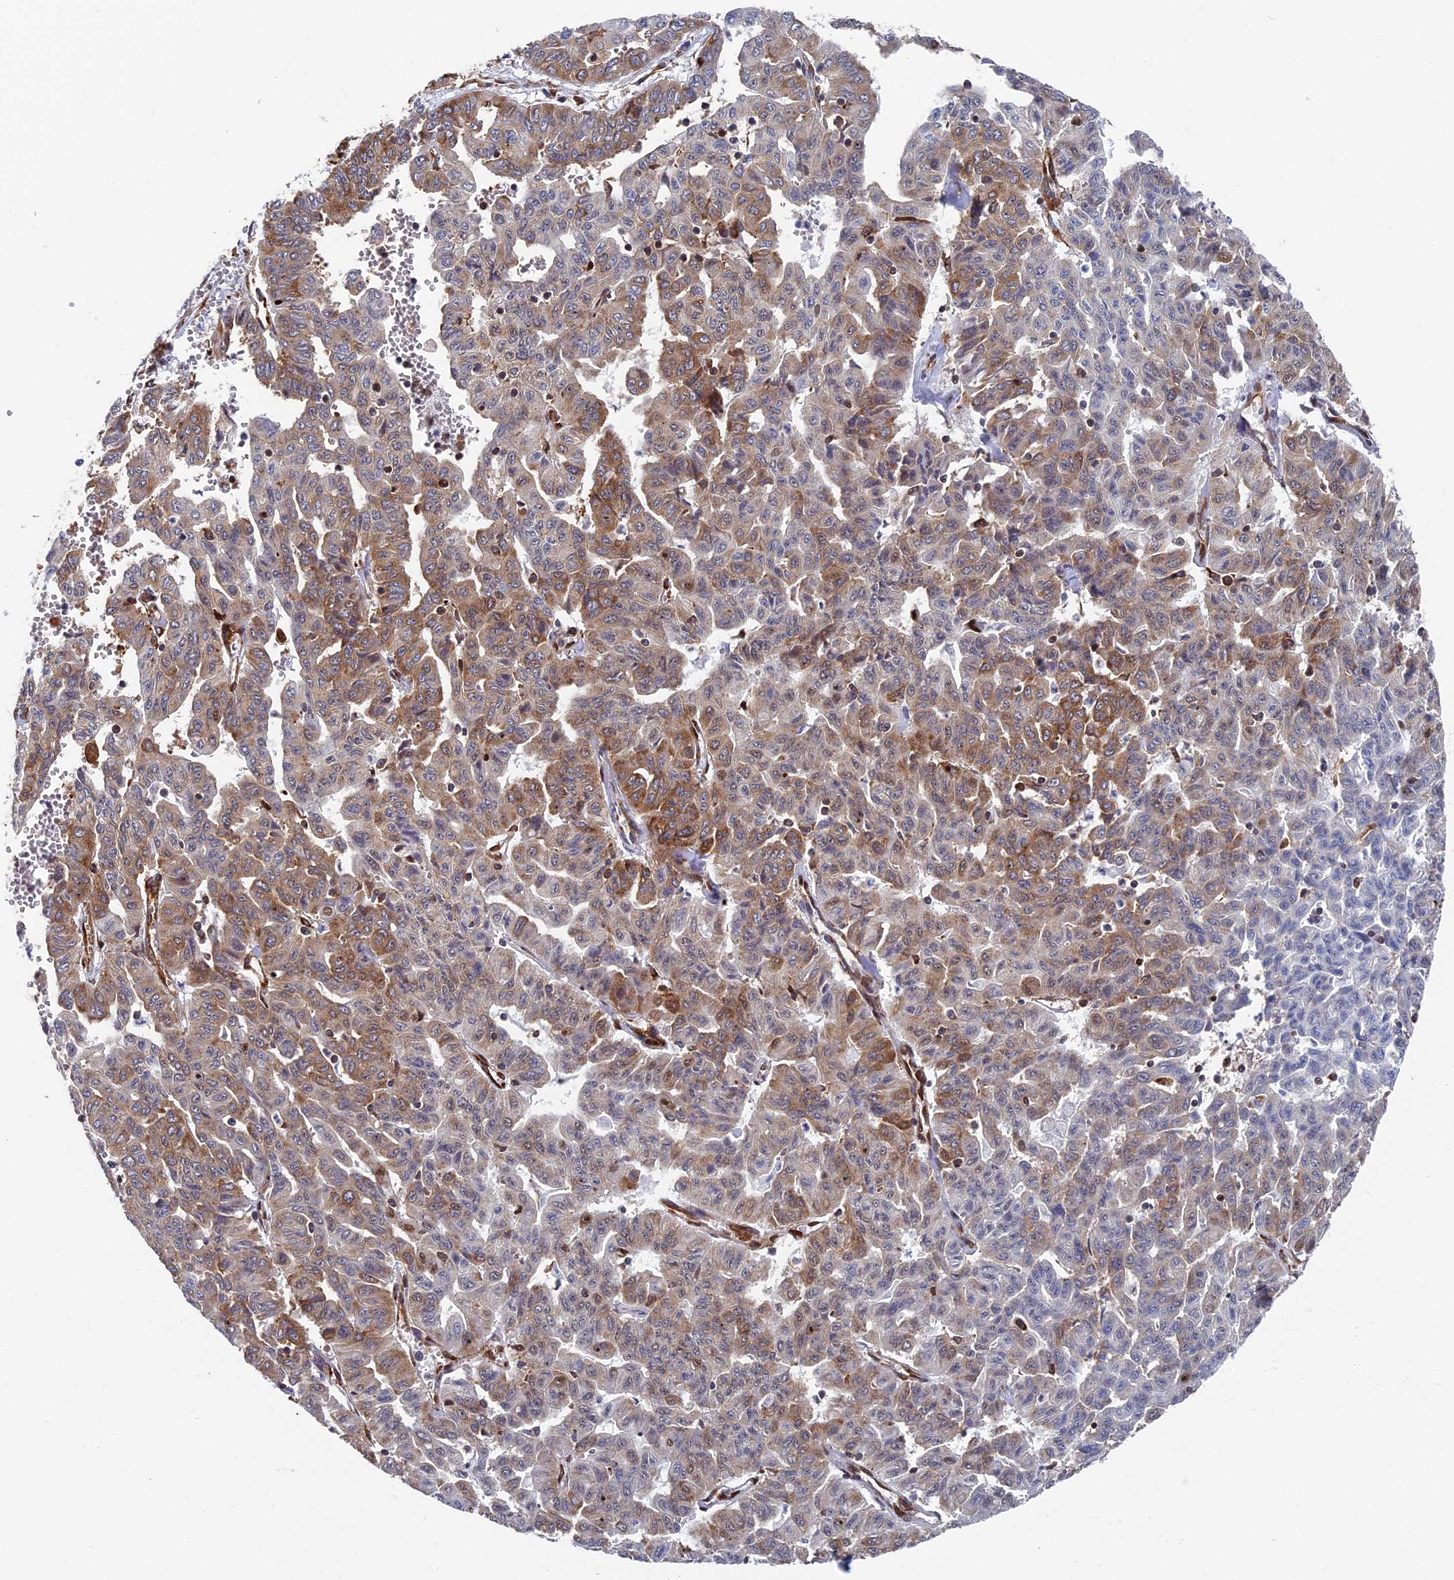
{"staining": {"intensity": "moderate", "quantity": "25%-75%", "location": "cytoplasmic/membranous,nuclear"}, "tissue": "liver cancer", "cell_type": "Tumor cells", "image_type": "cancer", "snomed": [{"axis": "morphology", "description": "Cholangiocarcinoma"}, {"axis": "topography", "description": "Liver"}], "caption": "Liver cholangiocarcinoma tissue reveals moderate cytoplasmic/membranous and nuclear positivity in about 25%-75% of tumor cells, visualized by immunohistochemistry. Immunohistochemistry stains the protein in brown and the nuclei are stained blue.", "gene": "YBX1", "patient": {"sex": "female", "age": 77}}